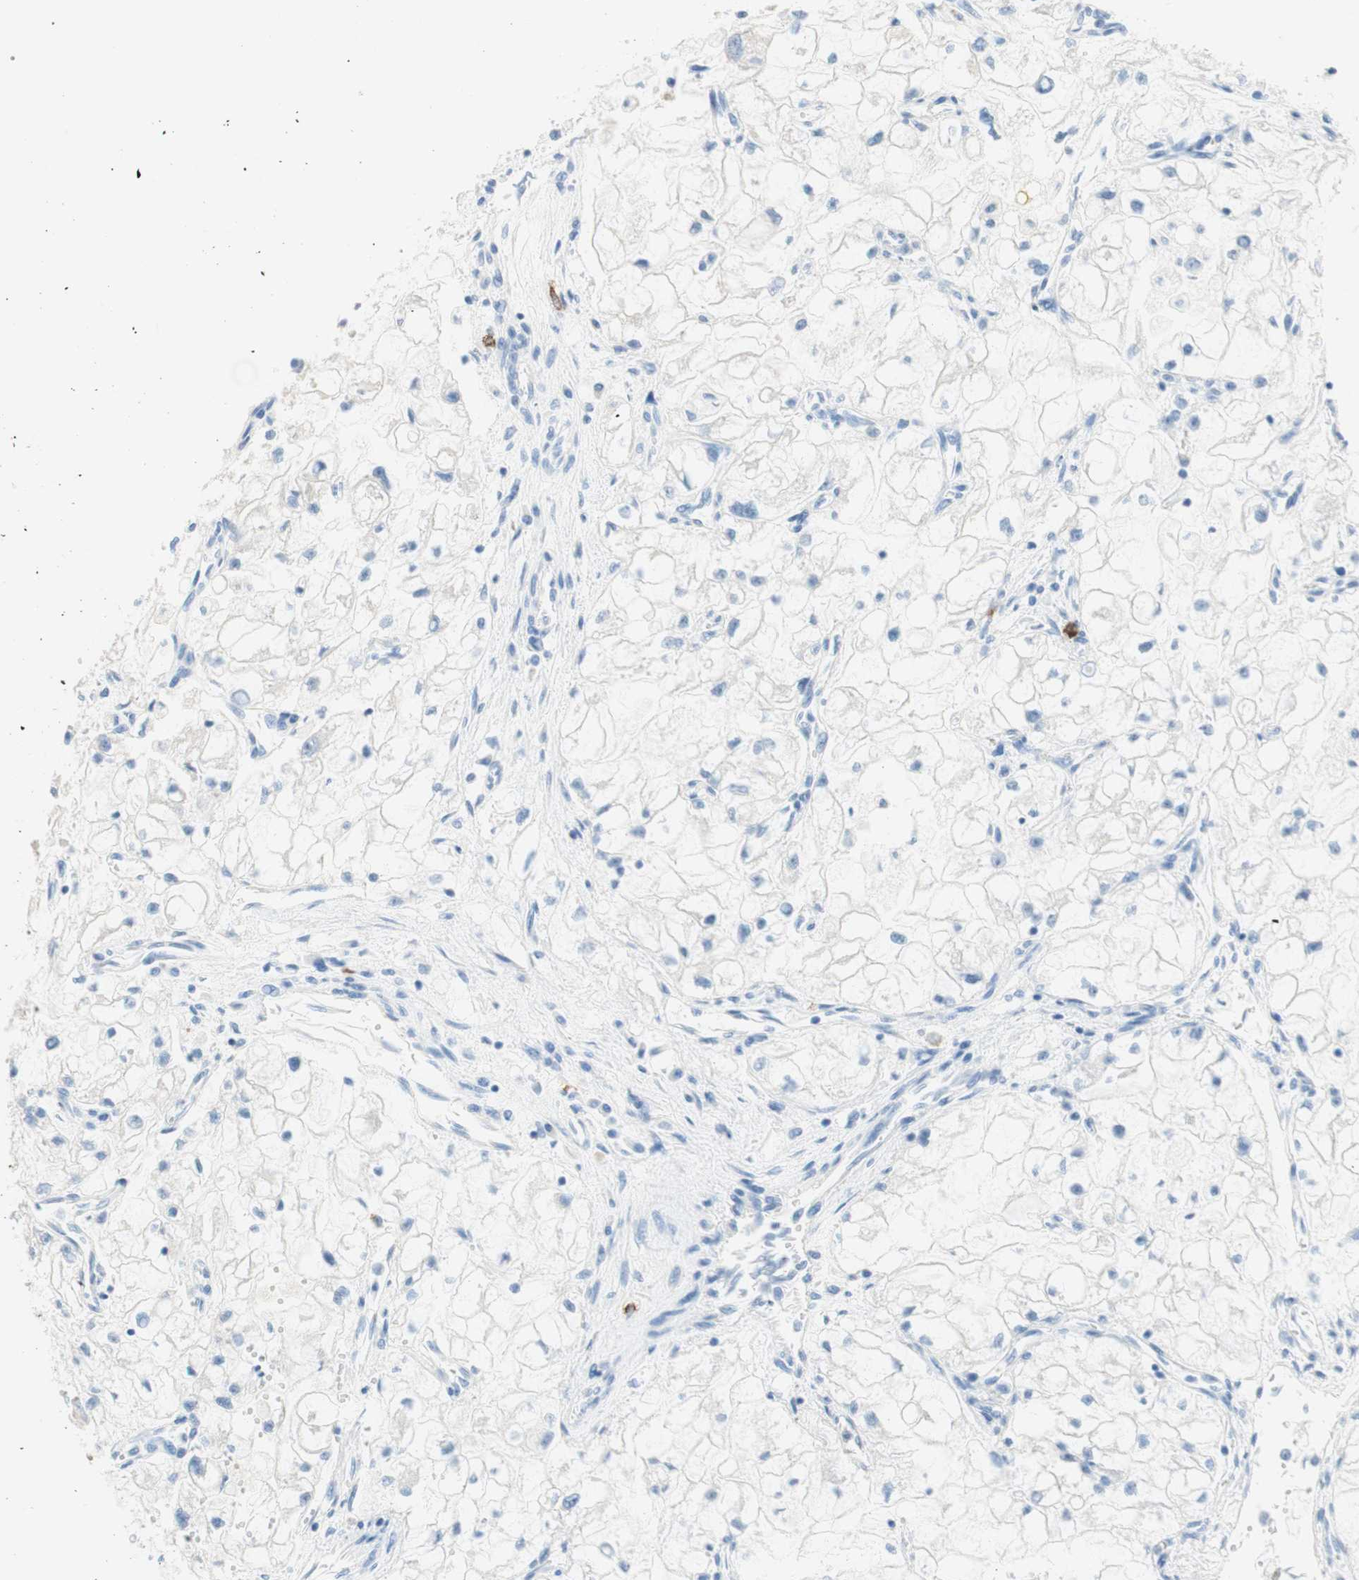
{"staining": {"intensity": "negative", "quantity": "none", "location": "none"}, "tissue": "renal cancer", "cell_type": "Tumor cells", "image_type": "cancer", "snomed": [{"axis": "morphology", "description": "Adenocarcinoma, NOS"}, {"axis": "topography", "description": "Kidney"}], "caption": "Immunohistochemistry (IHC) of adenocarcinoma (renal) demonstrates no positivity in tumor cells. (DAB (3,3'-diaminobenzidine) immunohistochemistry (IHC) with hematoxylin counter stain).", "gene": "CEACAM1", "patient": {"sex": "female", "age": 70}}